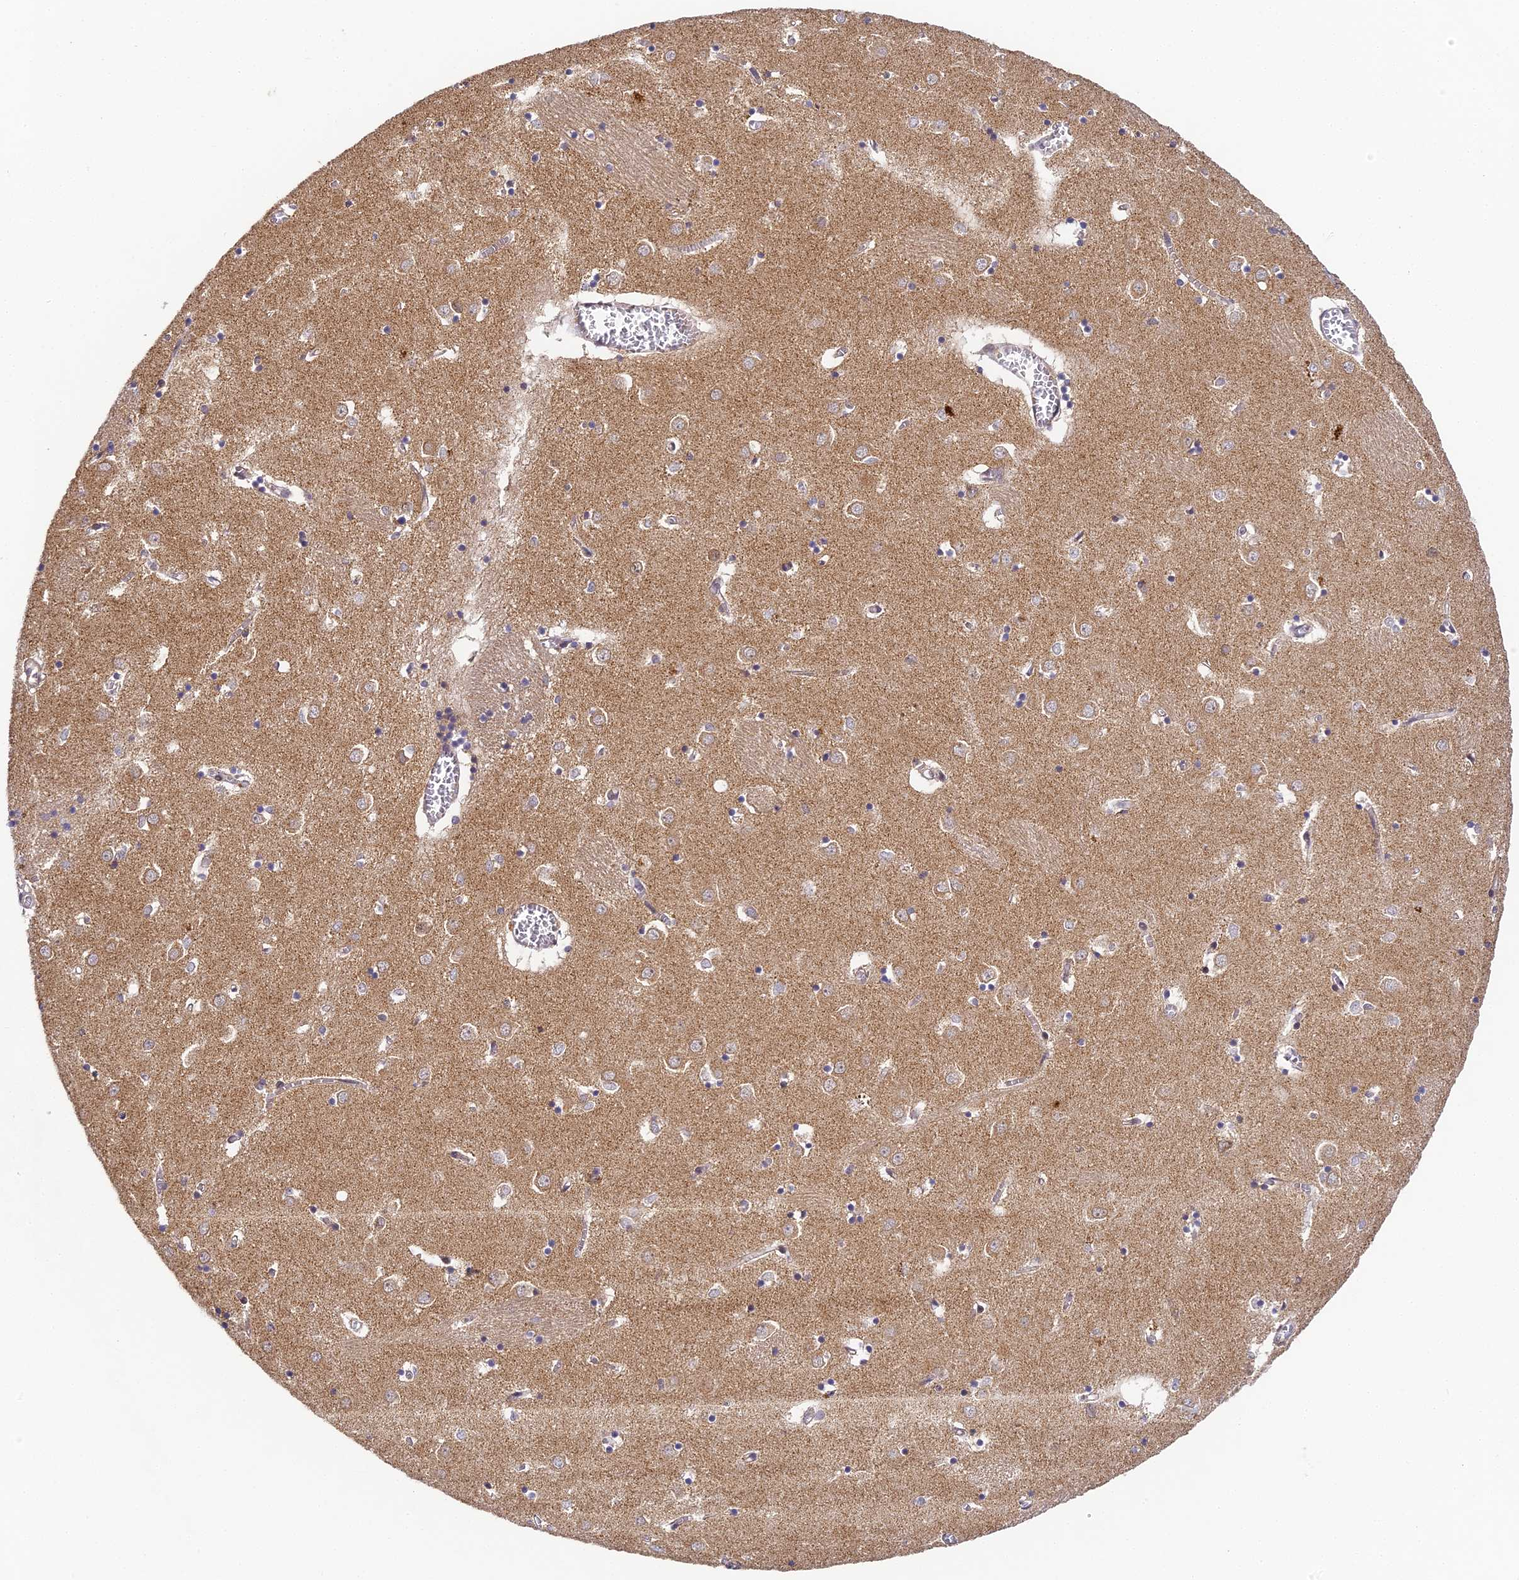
{"staining": {"intensity": "moderate", "quantity": "<25%", "location": "cytoplasmic/membranous,nuclear"}, "tissue": "caudate", "cell_type": "Glial cells", "image_type": "normal", "snomed": [{"axis": "morphology", "description": "Normal tissue, NOS"}, {"axis": "topography", "description": "Lateral ventricle wall"}], "caption": "Unremarkable caudate was stained to show a protein in brown. There is low levels of moderate cytoplasmic/membranous,nuclear expression in approximately <25% of glial cells. (DAB IHC with brightfield microscopy, high magnification).", "gene": "DNAAF10", "patient": {"sex": "male", "age": 70}}